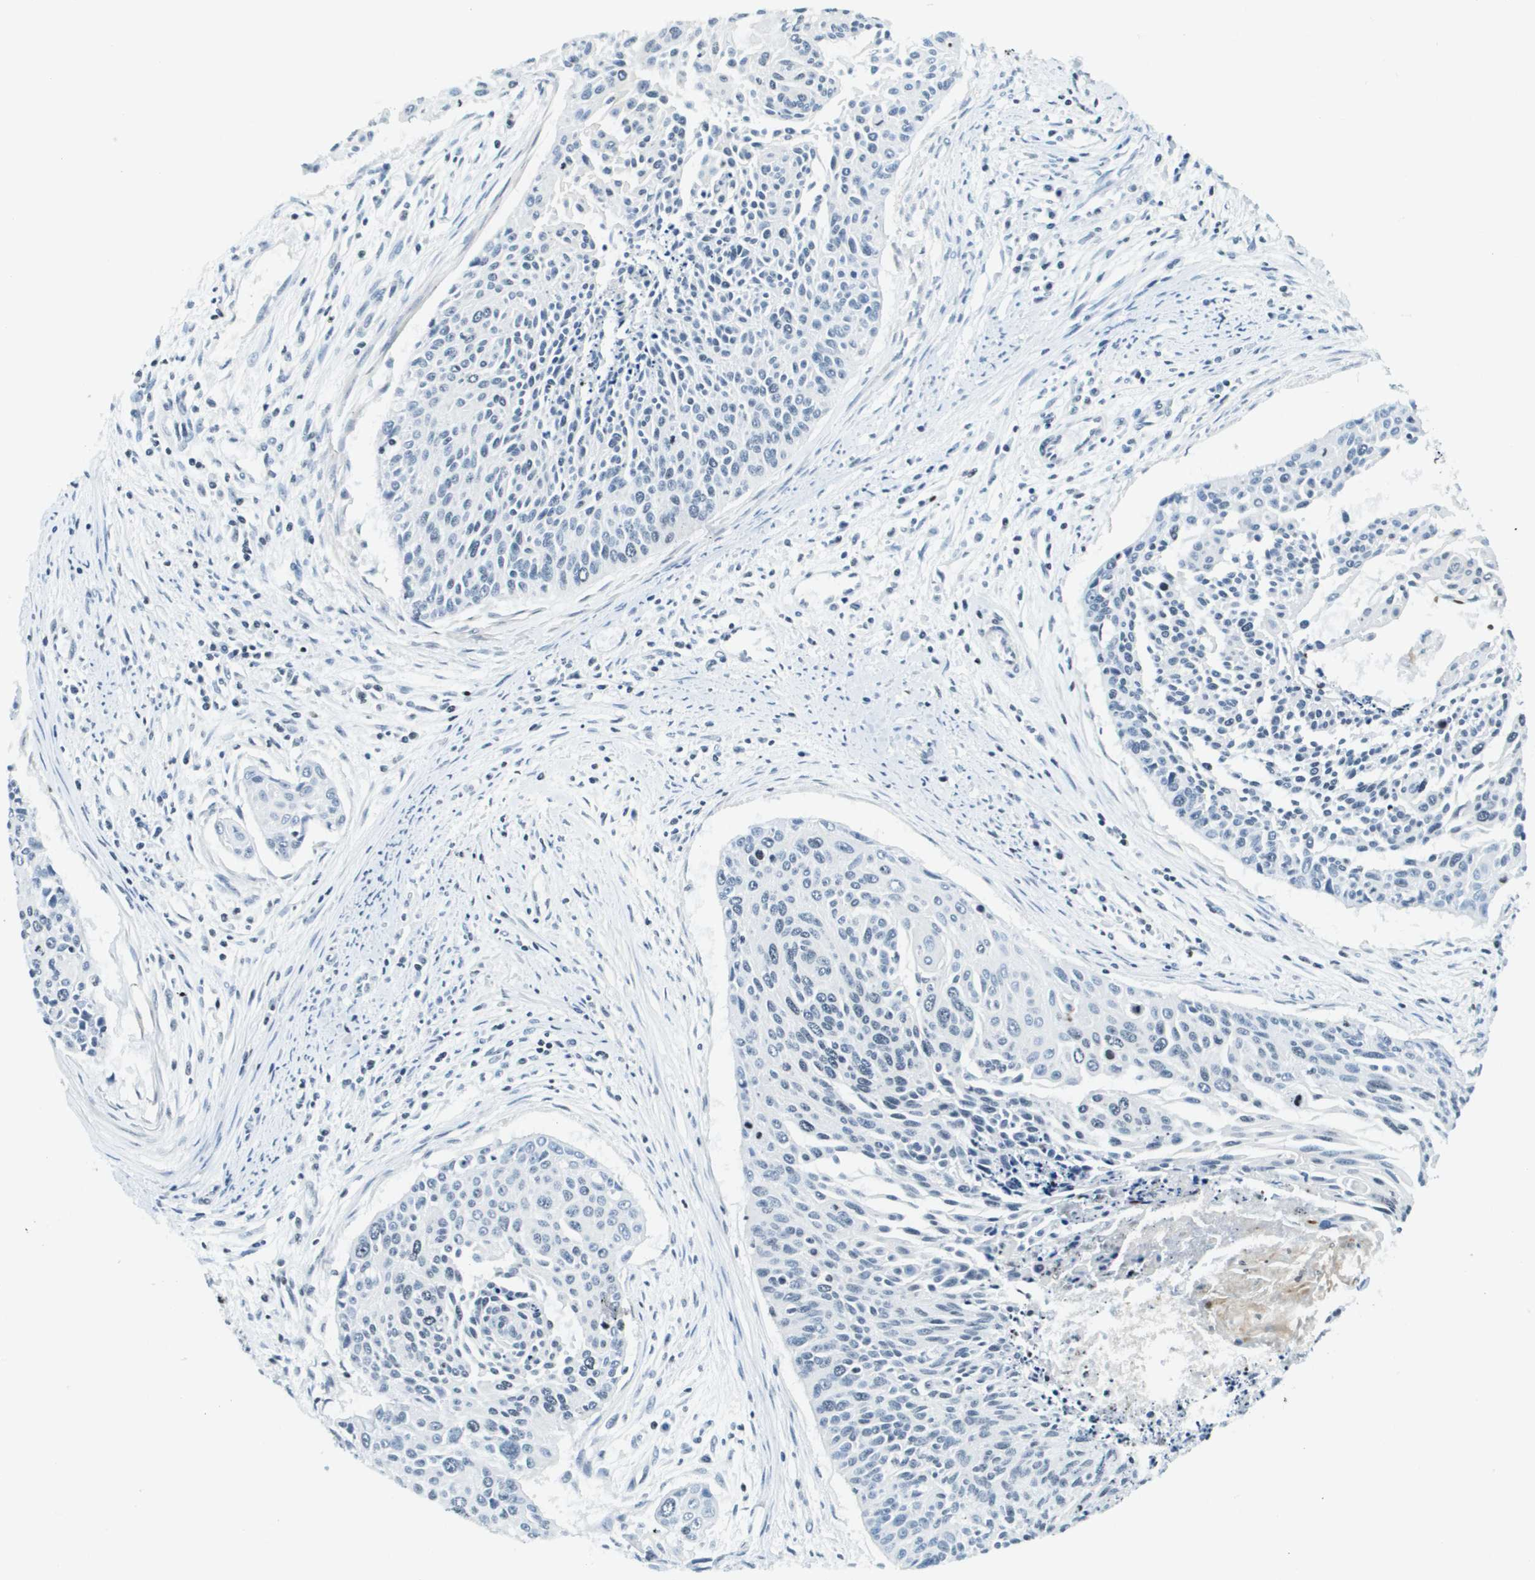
{"staining": {"intensity": "negative", "quantity": "none", "location": "none"}, "tissue": "cervical cancer", "cell_type": "Tumor cells", "image_type": "cancer", "snomed": [{"axis": "morphology", "description": "Squamous cell carcinoma, NOS"}, {"axis": "topography", "description": "Cervix"}], "caption": "Tumor cells show no significant protein positivity in cervical squamous cell carcinoma. (DAB (3,3'-diaminobenzidine) immunohistochemistry (IHC) visualized using brightfield microscopy, high magnification).", "gene": "UVRAG", "patient": {"sex": "female", "age": 55}}